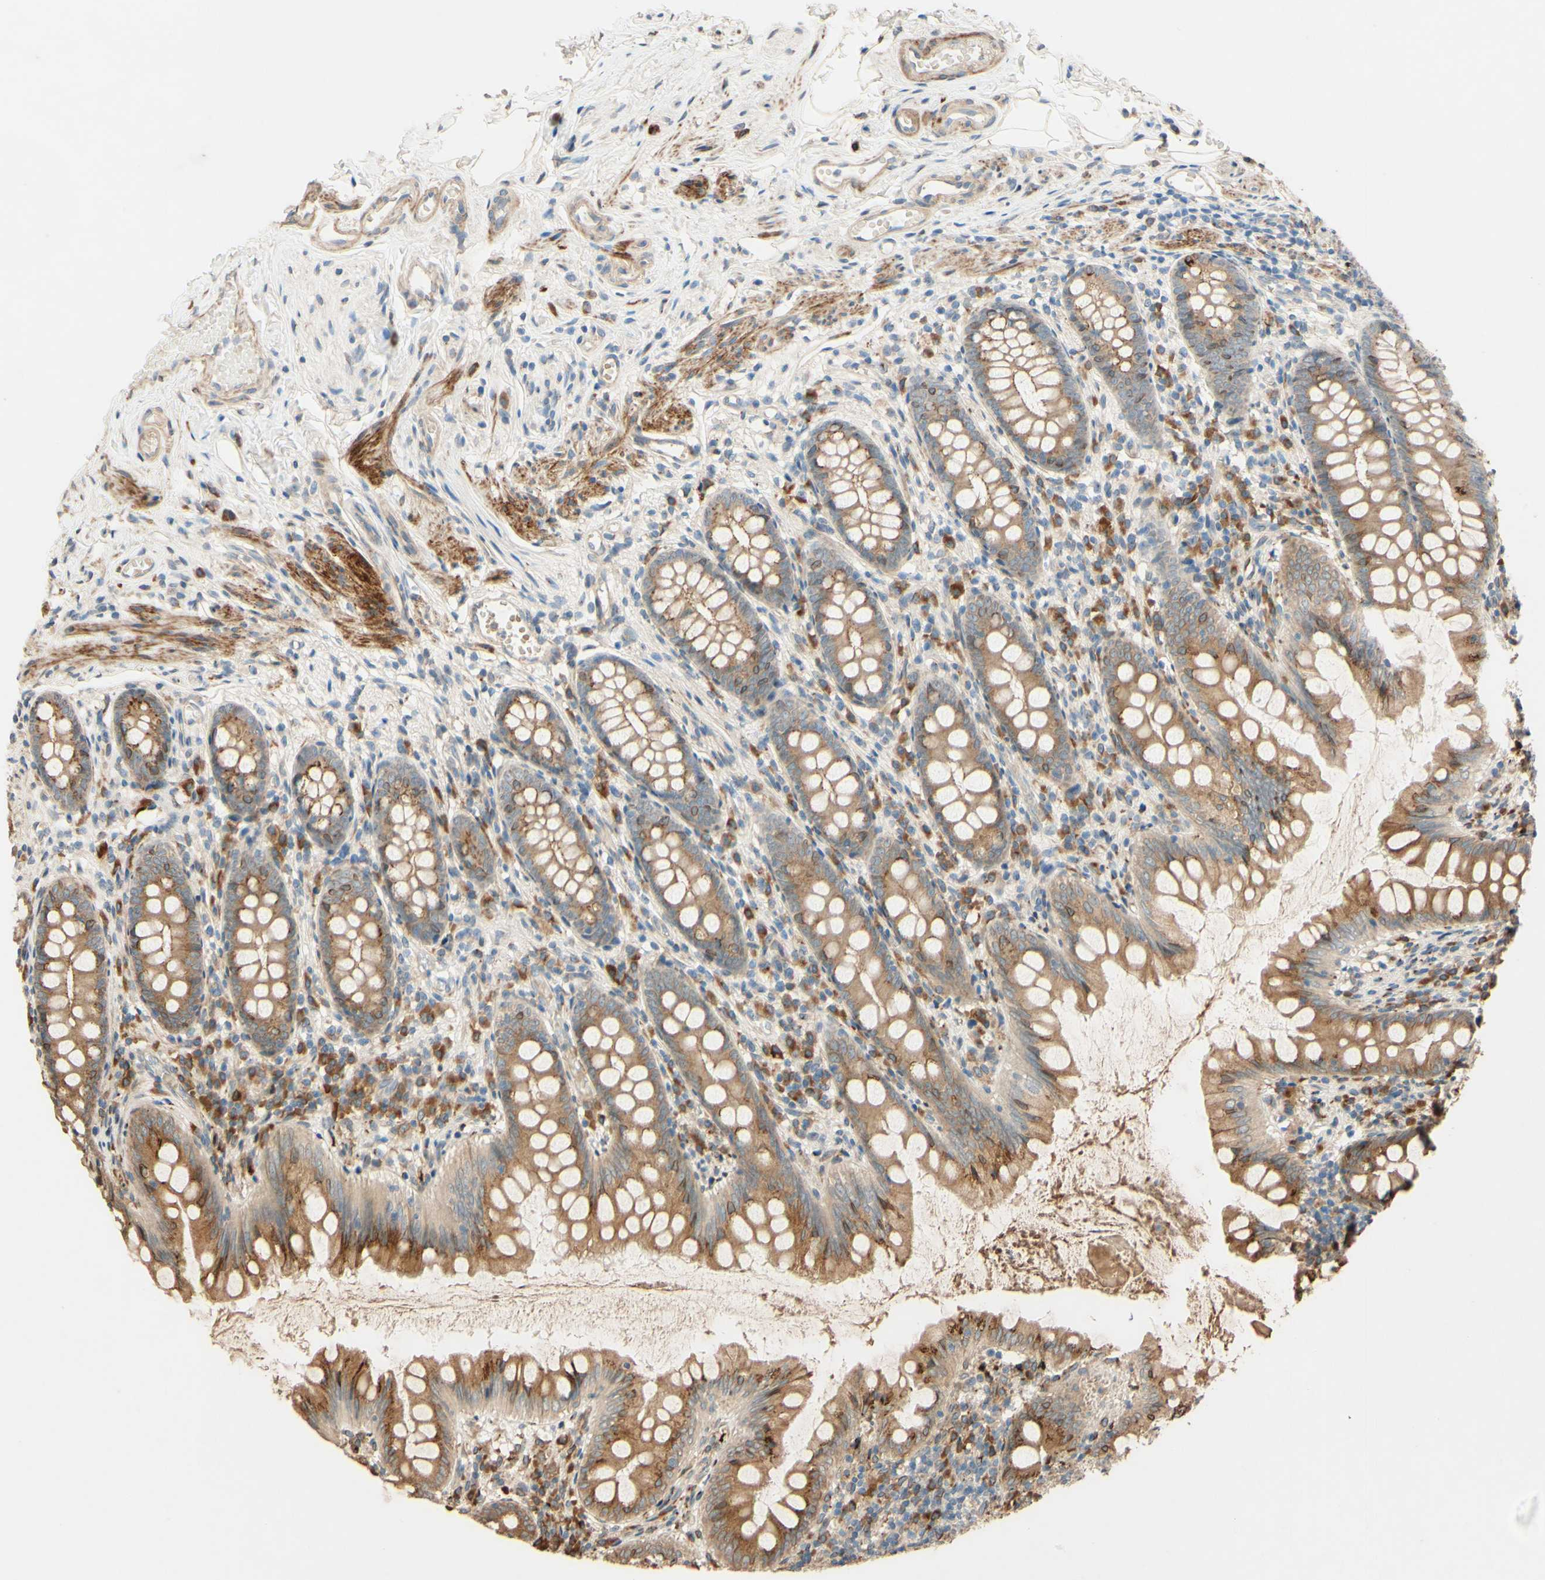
{"staining": {"intensity": "strong", "quantity": "25%-75%", "location": "cytoplasmic/membranous"}, "tissue": "appendix", "cell_type": "Glandular cells", "image_type": "normal", "snomed": [{"axis": "morphology", "description": "Normal tissue, NOS"}, {"axis": "topography", "description": "Appendix"}], "caption": "Immunohistochemical staining of unremarkable appendix demonstrates strong cytoplasmic/membranous protein staining in about 25%-75% of glandular cells. Using DAB (3,3'-diaminobenzidine) (brown) and hematoxylin (blue) stains, captured at high magnification using brightfield microscopy.", "gene": "PTPRU", "patient": {"sex": "female", "age": 77}}